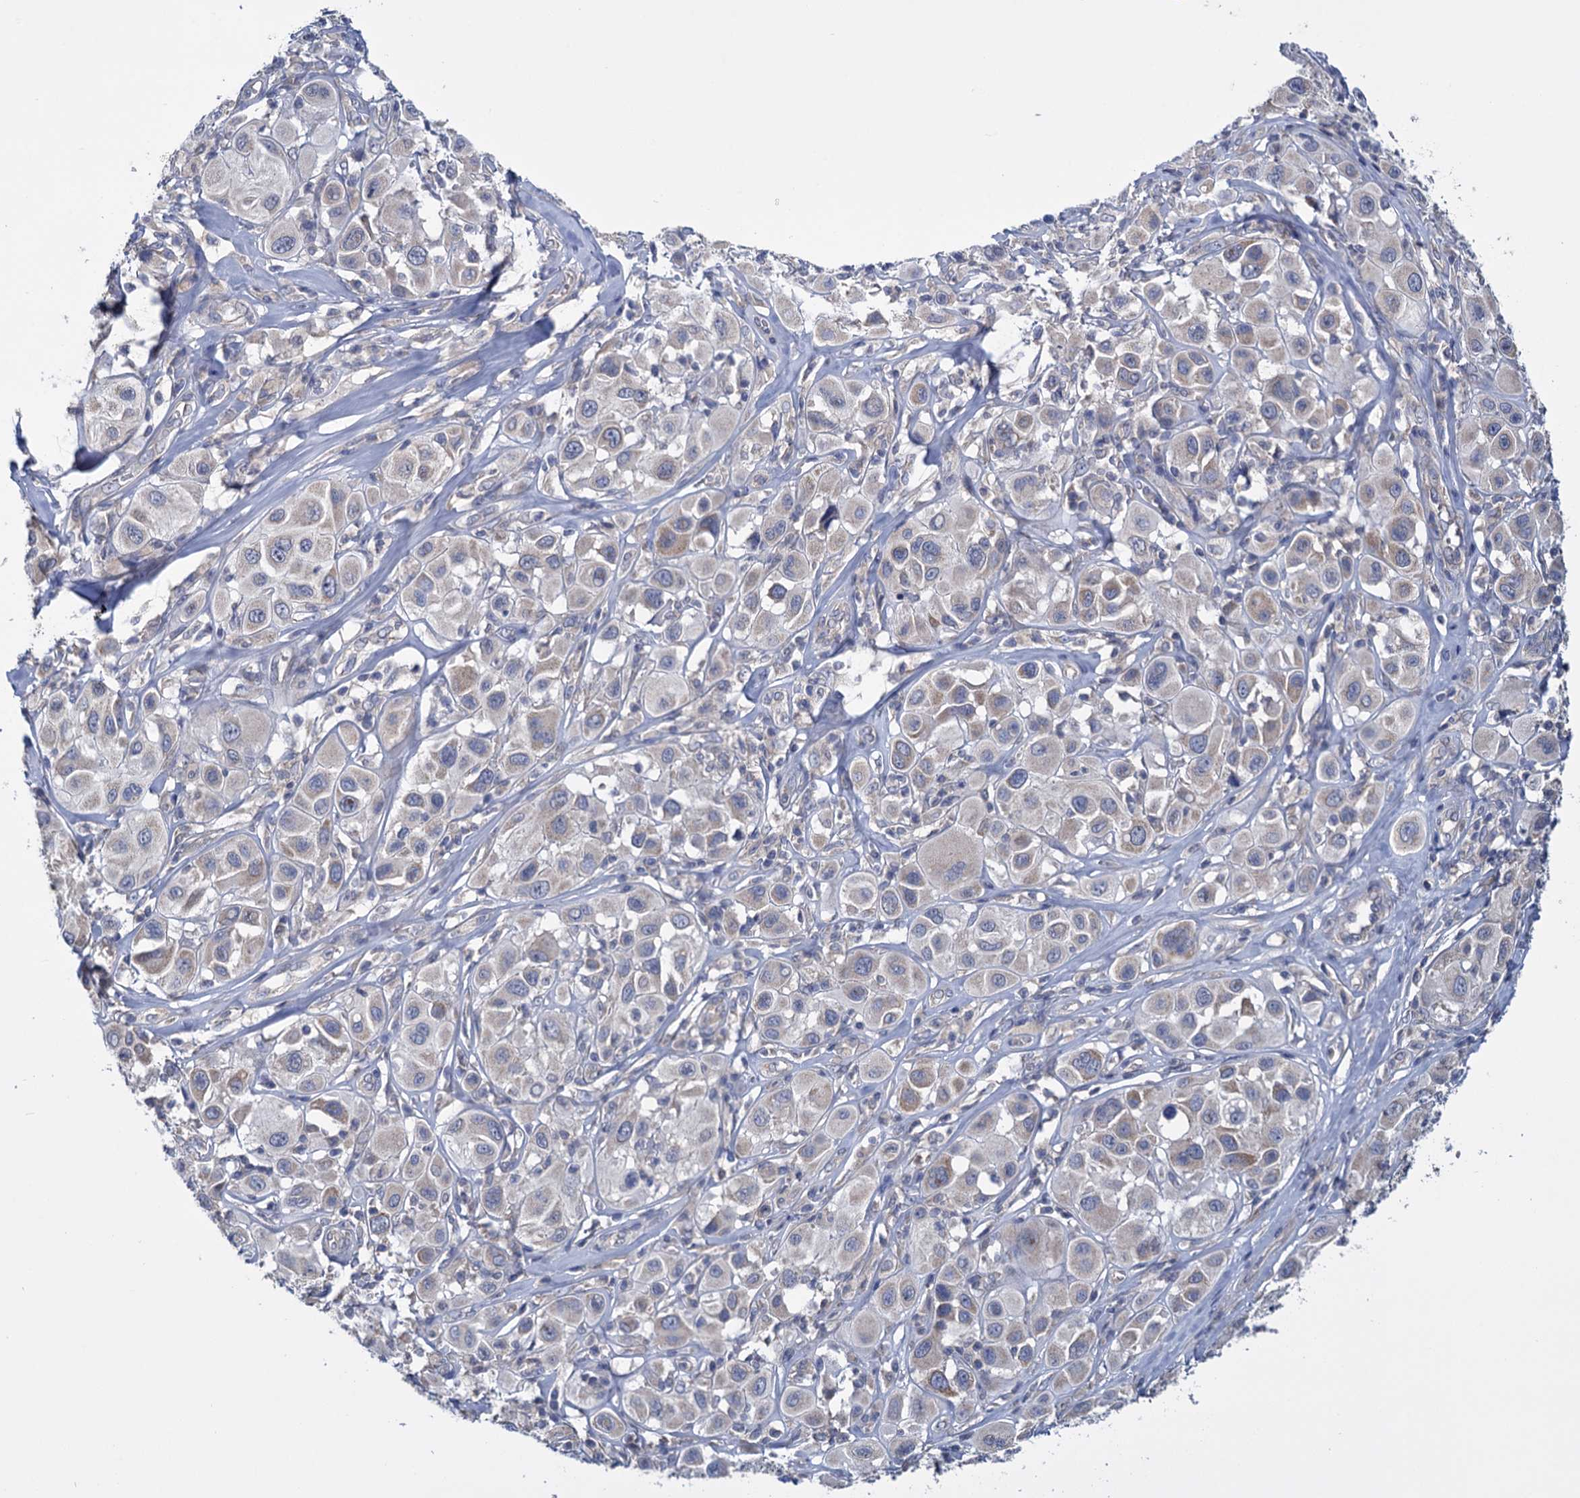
{"staining": {"intensity": "weak", "quantity": "<25%", "location": "cytoplasmic/membranous"}, "tissue": "melanoma", "cell_type": "Tumor cells", "image_type": "cancer", "snomed": [{"axis": "morphology", "description": "Malignant melanoma, Metastatic site"}, {"axis": "topography", "description": "Skin"}], "caption": "Melanoma stained for a protein using immunohistochemistry (IHC) exhibits no staining tumor cells.", "gene": "GSTM2", "patient": {"sex": "male", "age": 41}}